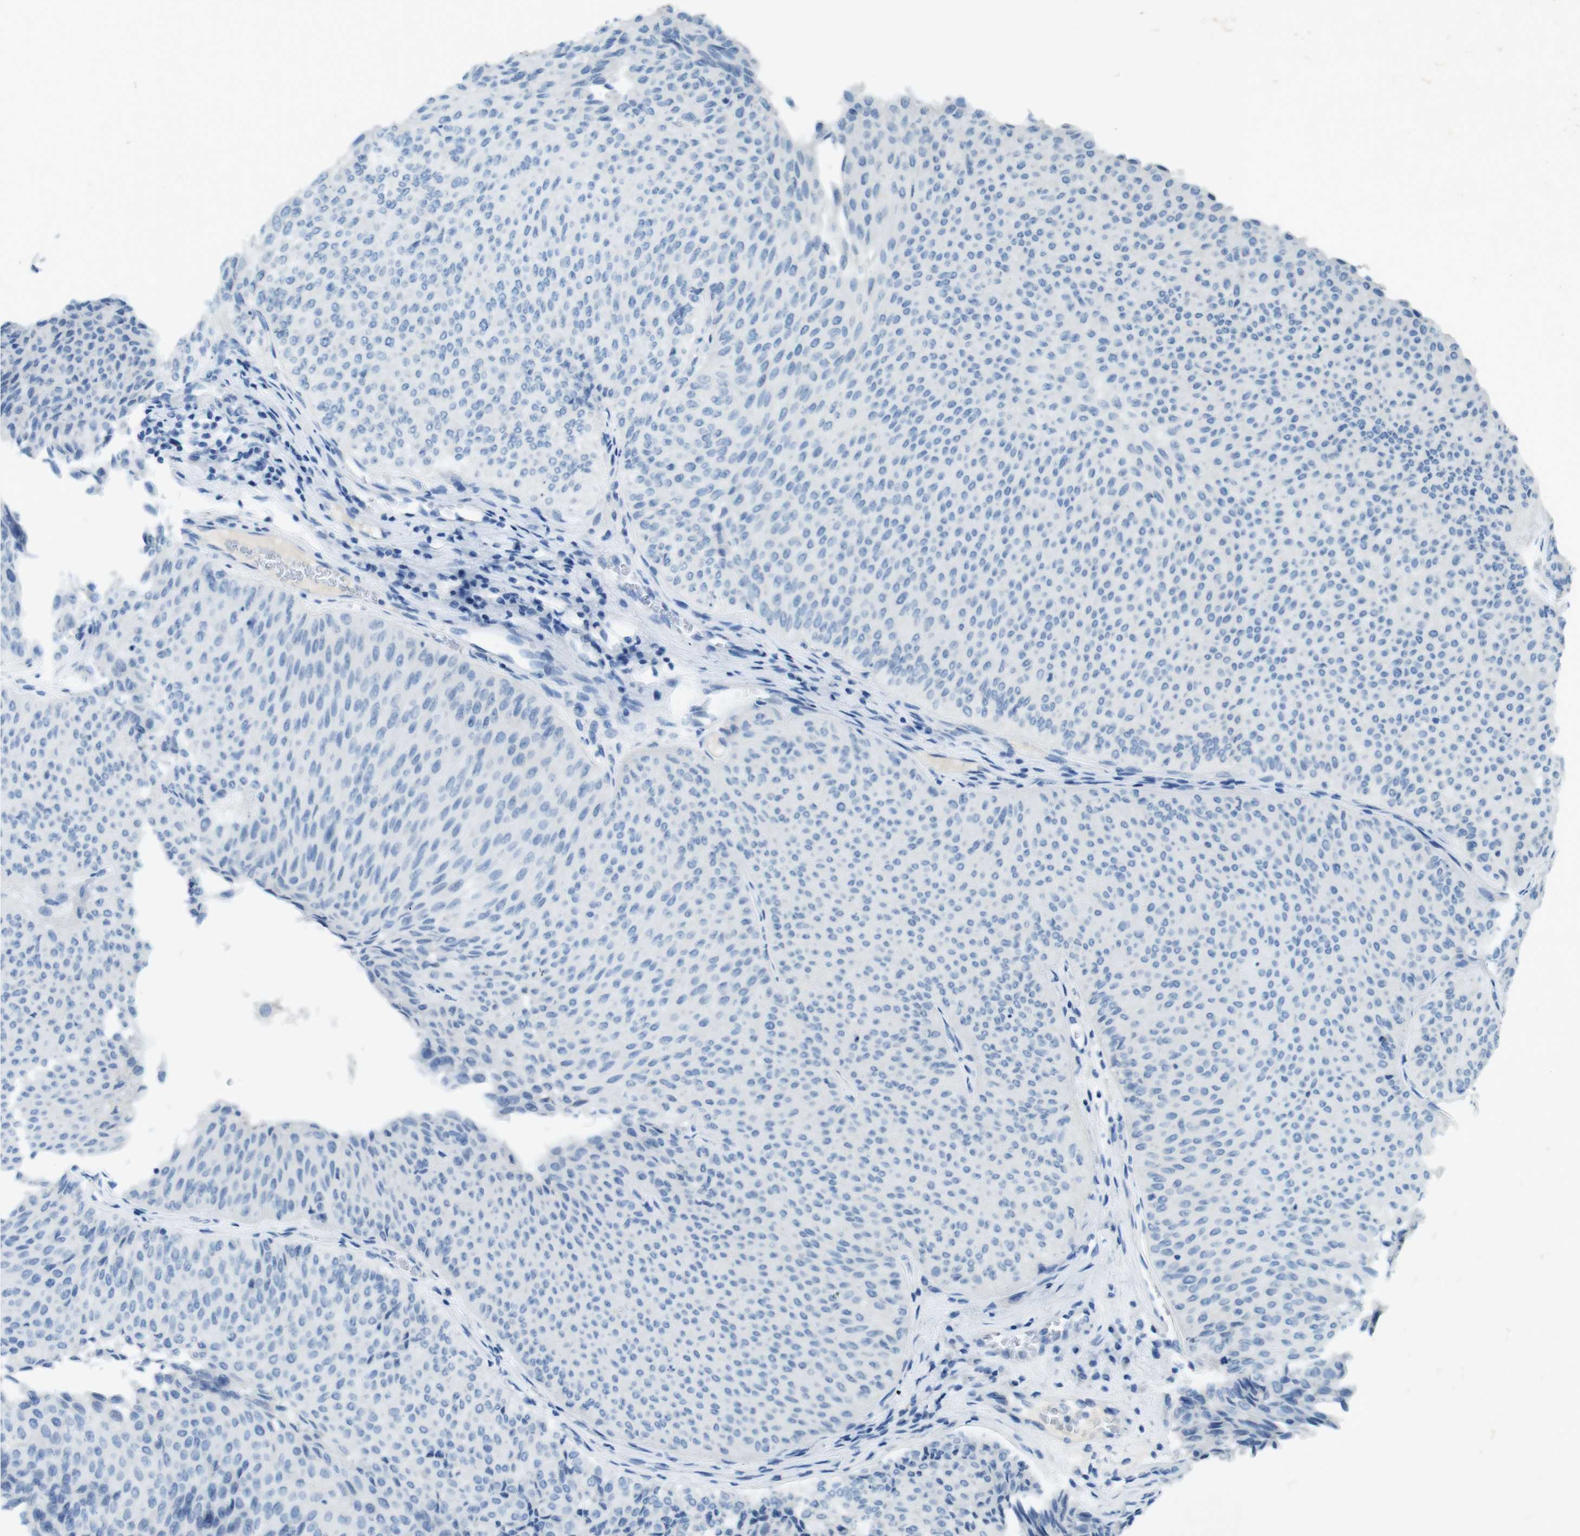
{"staining": {"intensity": "negative", "quantity": "none", "location": "none"}, "tissue": "urothelial cancer", "cell_type": "Tumor cells", "image_type": "cancer", "snomed": [{"axis": "morphology", "description": "Urothelial carcinoma, Low grade"}, {"axis": "topography", "description": "Urinary bladder"}], "caption": "The micrograph reveals no staining of tumor cells in urothelial cancer.", "gene": "CD320", "patient": {"sex": "male", "age": 78}}